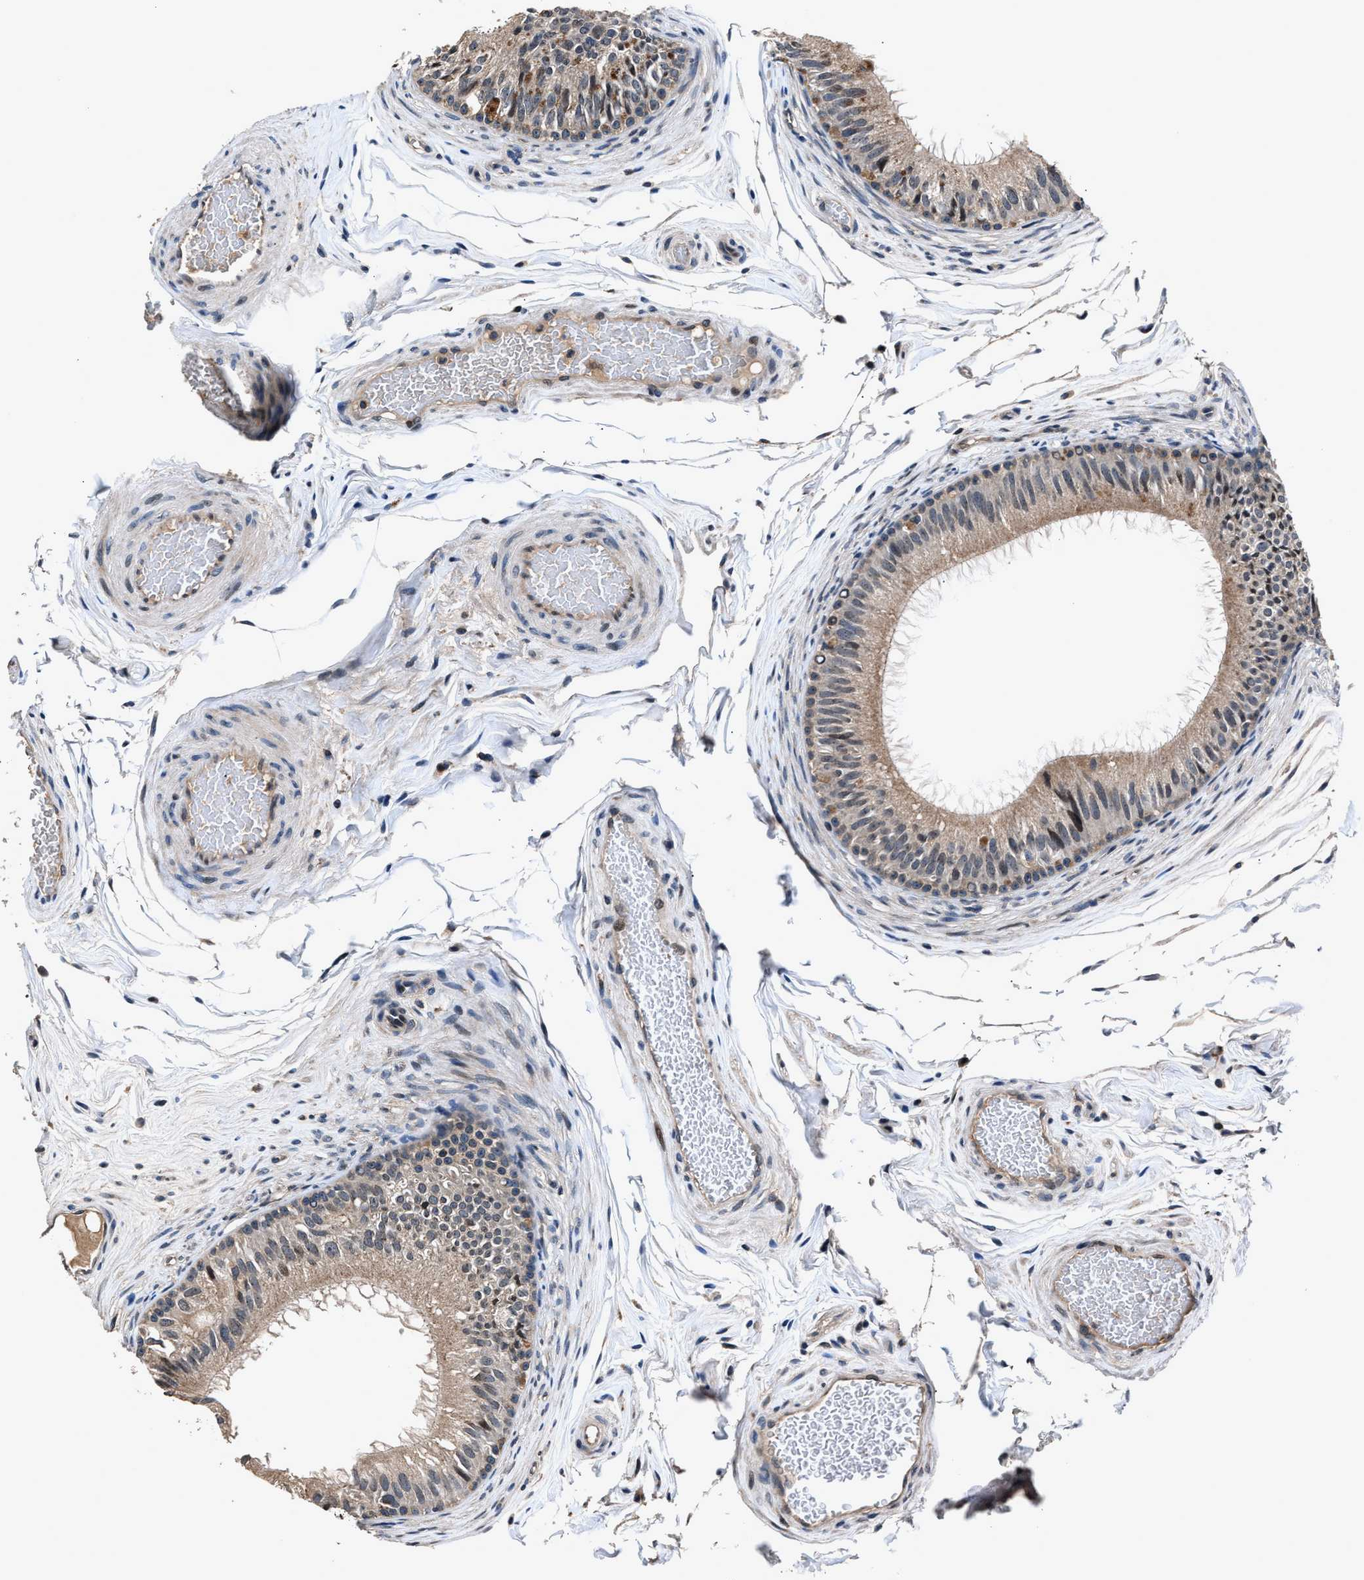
{"staining": {"intensity": "weak", "quantity": "<25%", "location": "cytoplasmic/membranous"}, "tissue": "epididymis", "cell_type": "Glandular cells", "image_type": "normal", "snomed": [{"axis": "morphology", "description": "Normal tissue, NOS"}, {"axis": "topography", "description": "Testis"}, {"axis": "topography", "description": "Epididymis"}], "caption": "The IHC micrograph has no significant expression in glandular cells of epididymis.", "gene": "TNRC18", "patient": {"sex": "male", "age": 36}}